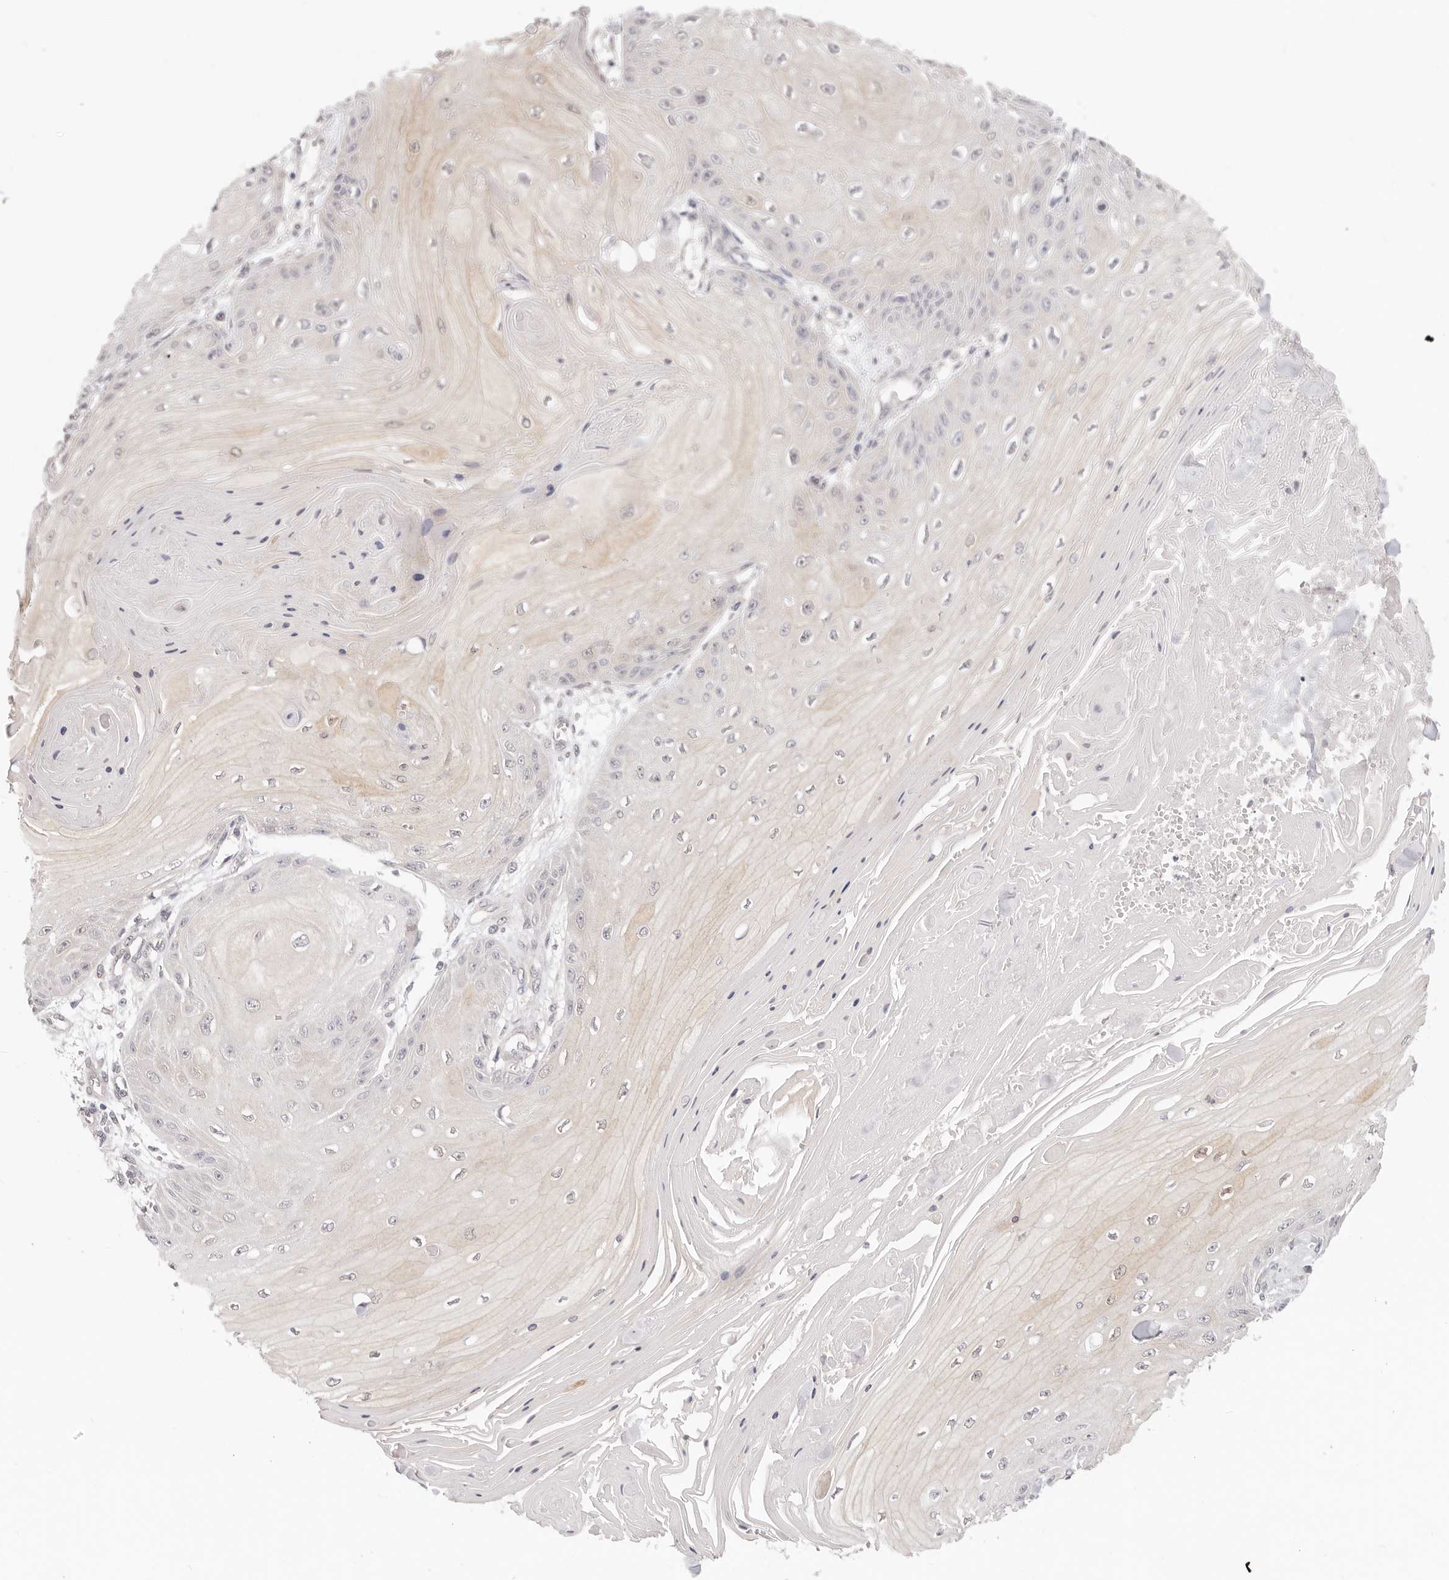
{"staining": {"intensity": "negative", "quantity": "none", "location": "none"}, "tissue": "skin cancer", "cell_type": "Tumor cells", "image_type": "cancer", "snomed": [{"axis": "morphology", "description": "Squamous cell carcinoma, NOS"}, {"axis": "topography", "description": "Skin"}], "caption": "Tumor cells show no significant expression in skin cancer.", "gene": "GGPS1", "patient": {"sex": "male", "age": 74}}